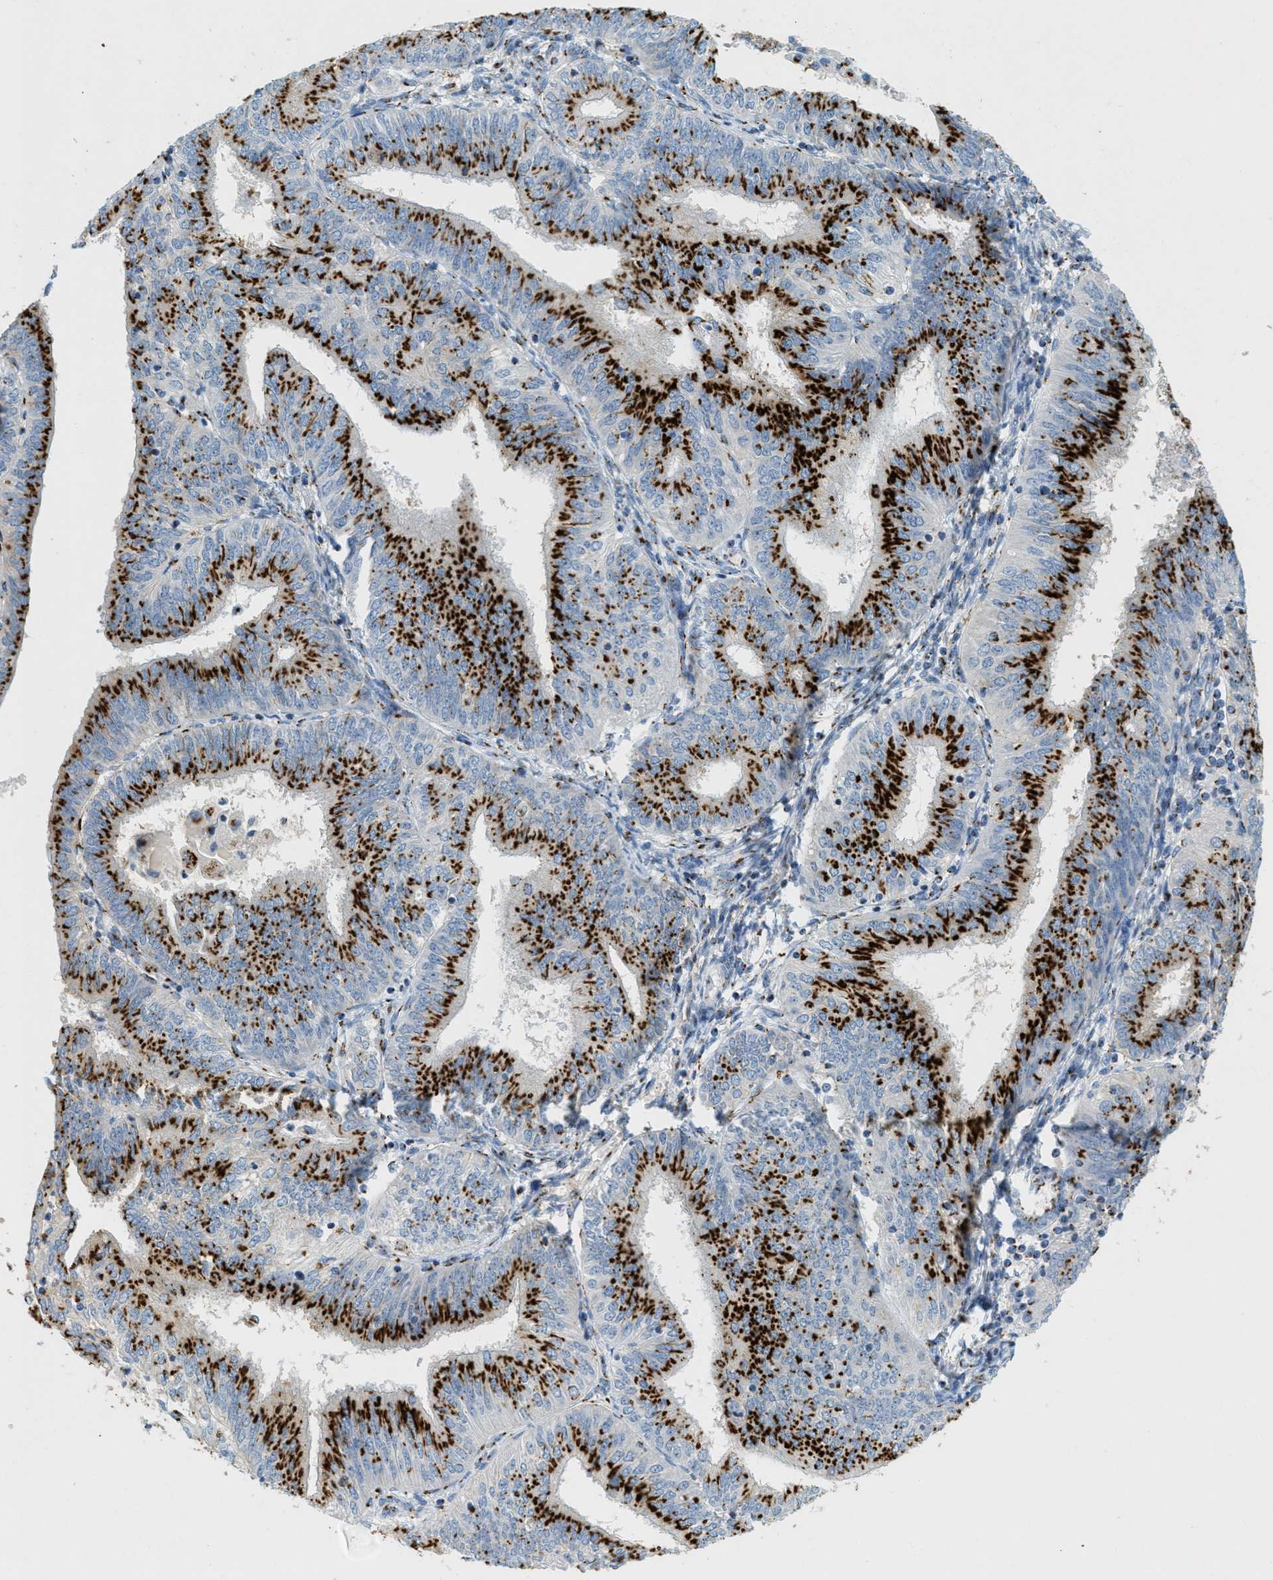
{"staining": {"intensity": "strong", "quantity": ">75%", "location": "cytoplasmic/membranous"}, "tissue": "endometrial cancer", "cell_type": "Tumor cells", "image_type": "cancer", "snomed": [{"axis": "morphology", "description": "Adenocarcinoma, NOS"}, {"axis": "topography", "description": "Endometrium"}], "caption": "Immunohistochemical staining of human endometrial cancer (adenocarcinoma) reveals high levels of strong cytoplasmic/membranous expression in approximately >75% of tumor cells.", "gene": "ENTPD4", "patient": {"sex": "female", "age": 58}}